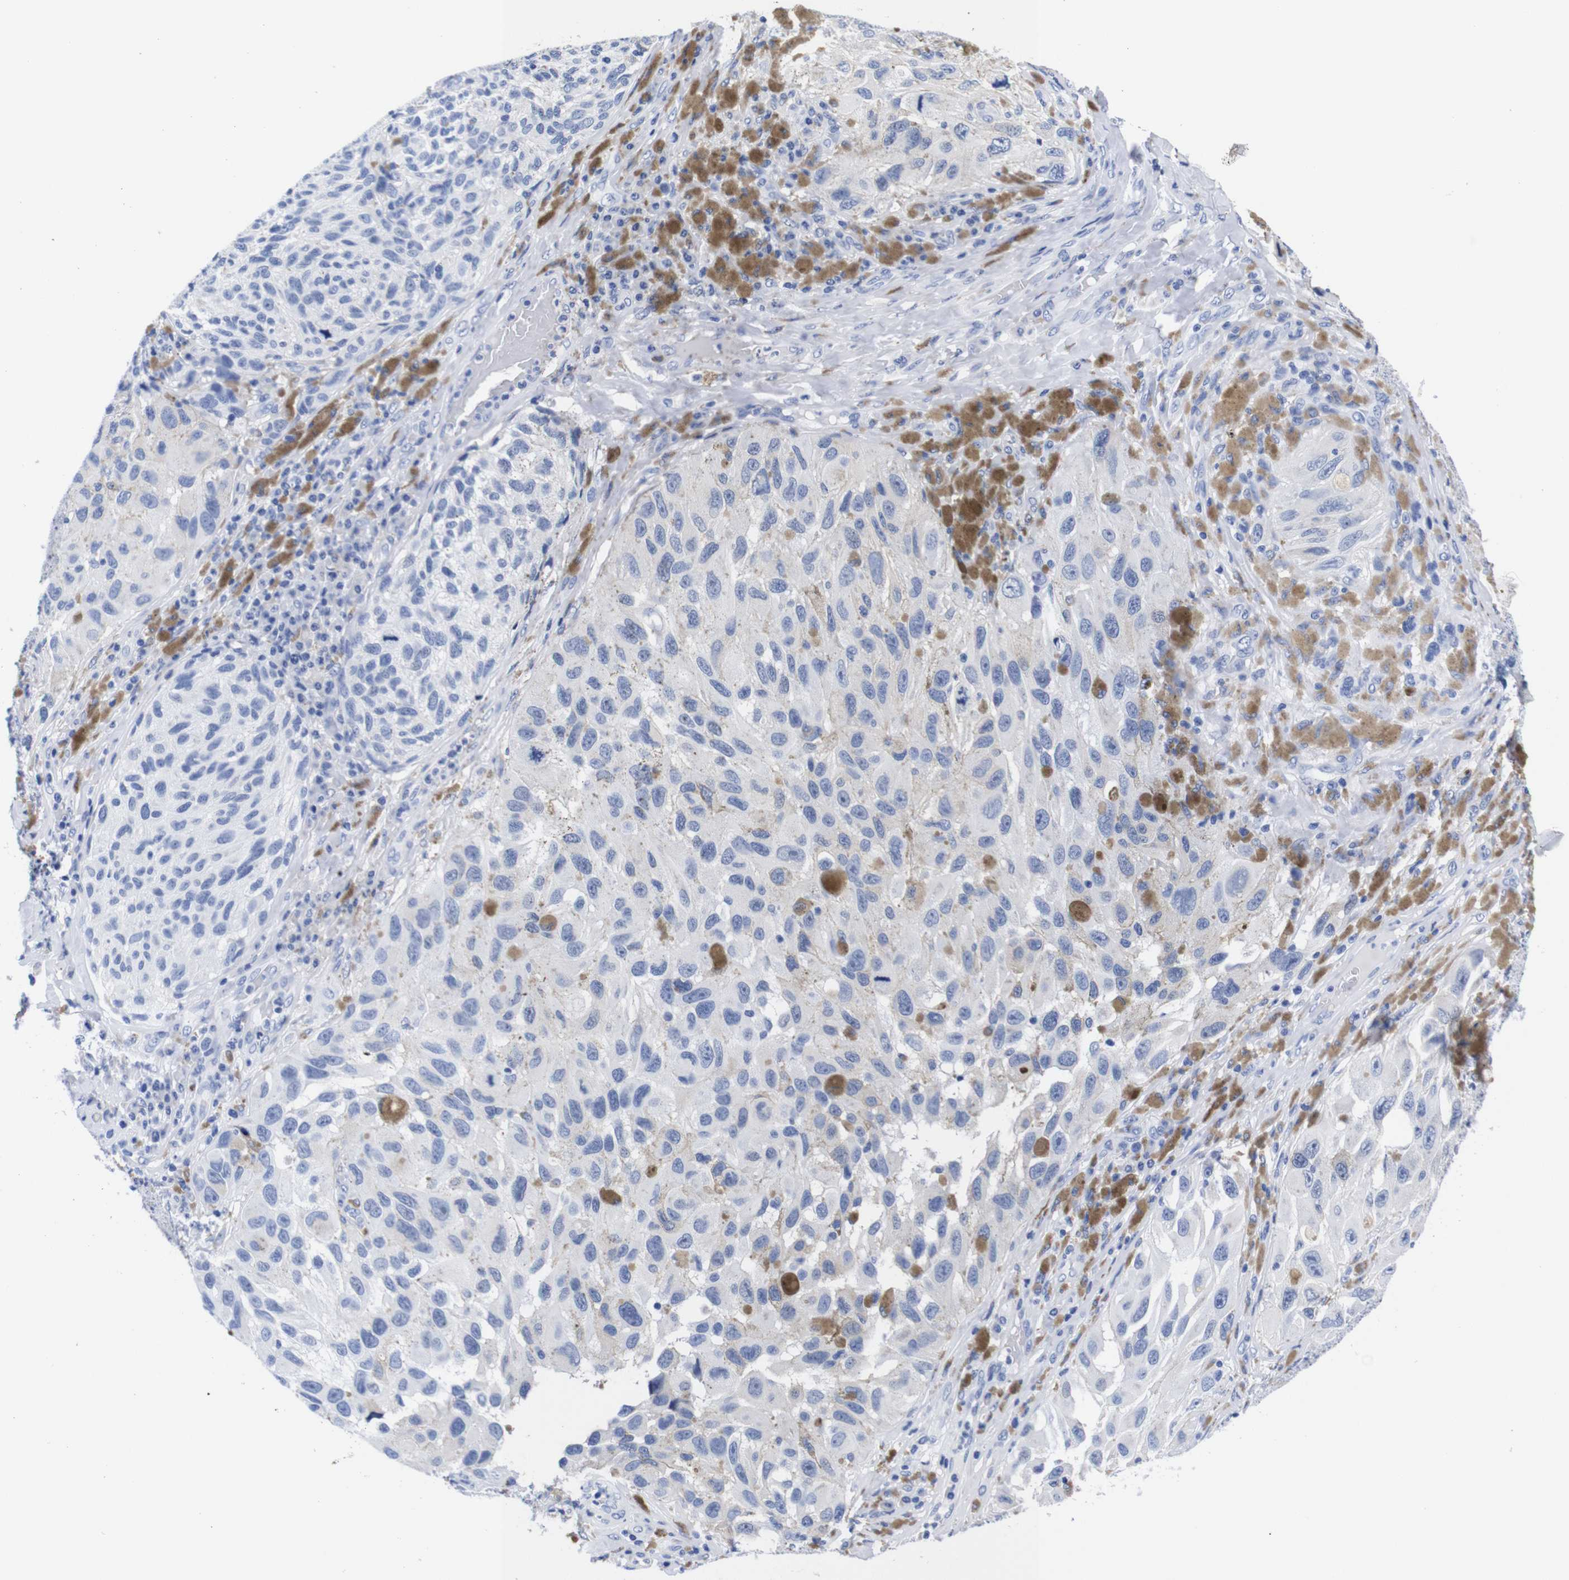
{"staining": {"intensity": "negative", "quantity": "none", "location": "none"}, "tissue": "melanoma", "cell_type": "Tumor cells", "image_type": "cancer", "snomed": [{"axis": "morphology", "description": "Malignant melanoma, NOS"}, {"axis": "topography", "description": "Skin"}], "caption": "This image is of melanoma stained with IHC to label a protein in brown with the nuclei are counter-stained blue. There is no expression in tumor cells. The staining was performed using DAB to visualize the protein expression in brown, while the nuclei were stained in blue with hematoxylin (Magnification: 20x).", "gene": "CLEC4G", "patient": {"sex": "female", "age": 73}}